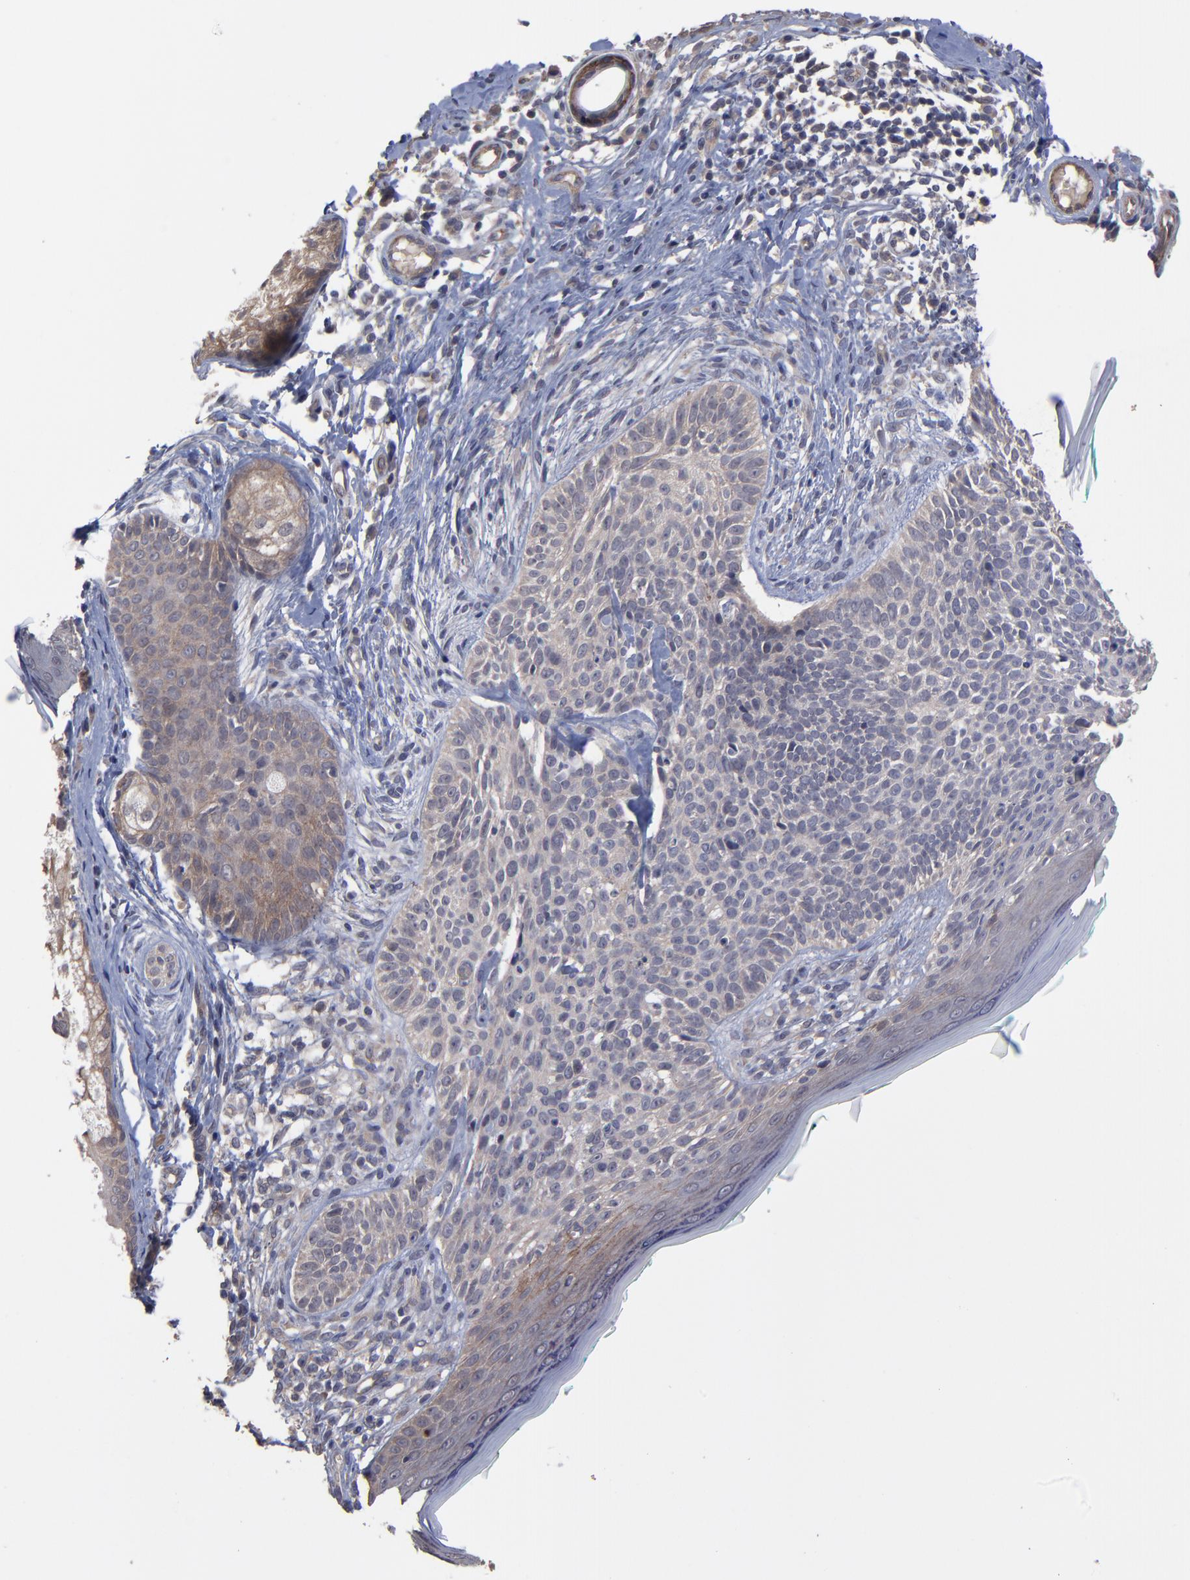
{"staining": {"intensity": "moderate", "quantity": ">75%", "location": "cytoplasmic/membranous"}, "tissue": "skin cancer", "cell_type": "Tumor cells", "image_type": "cancer", "snomed": [{"axis": "morphology", "description": "Normal tissue, NOS"}, {"axis": "morphology", "description": "Basal cell carcinoma"}, {"axis": "topography", "description": "Skin"}], "caption": "Immunohistochemistry (IHC) histopathology image of human basal cell carcinoma (skin) stained for a protein (brown), which exhibits medium levels of moderate cytoplasmic/membranous staining in approximately >75% of tumor cells.", "gene": "ZNF780B", "patient": {"sex": "male", "age": 76}}